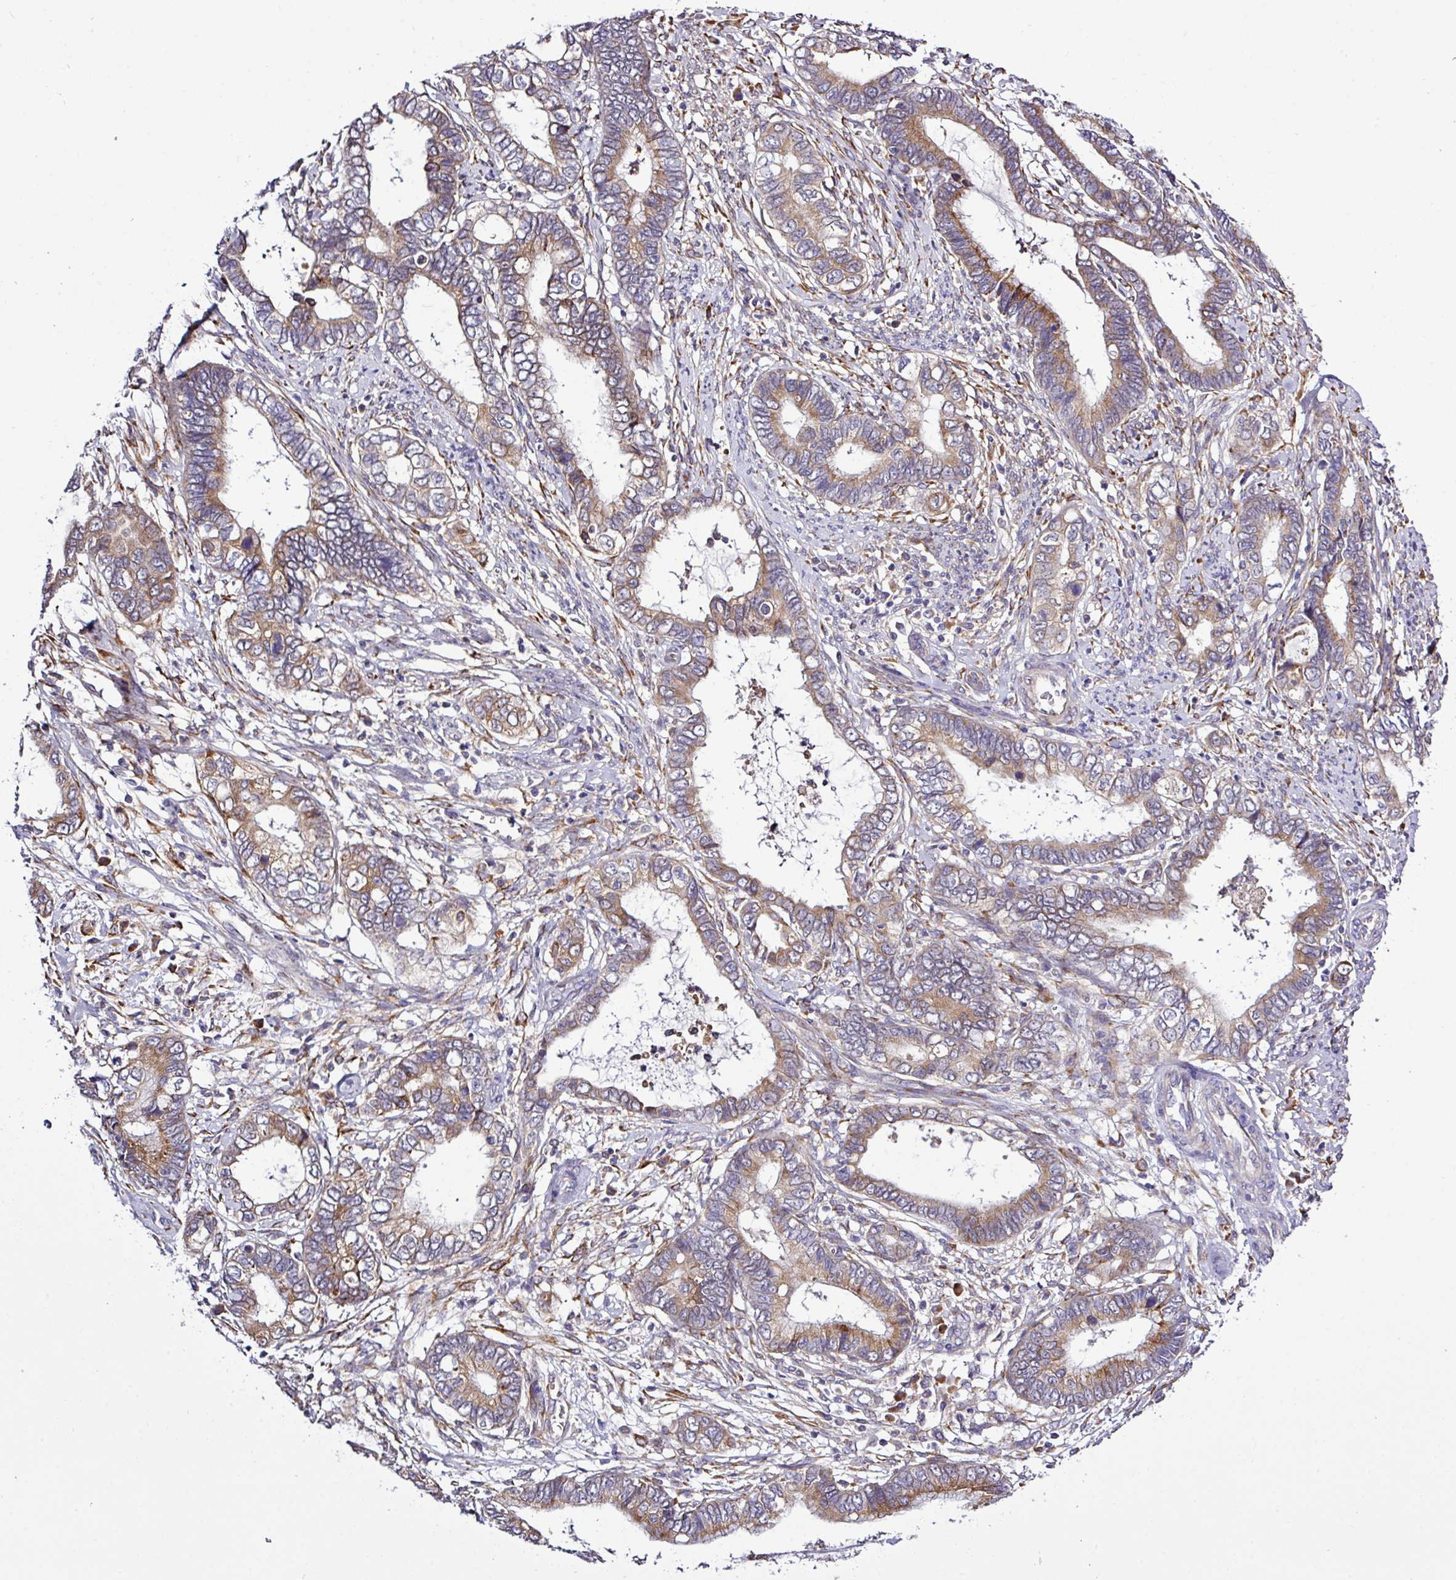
{"staining": {"intensity": "moderate", "quantity": ">75%", "location": "cytoplasmic/membranous"}, "tissue": "cervical cancer", "cell_type": "Tumor cells", "image_type": "cancer", "snomed": [{"axis": "morphology", "description": "Adenocarcinoma, NOS"}, {"axis": "topography", "description": "Cervix"}], "caption": "A brown stain highlights moderate cytoplasmic/membranous expression of a protein in human cervical cancer (adenocarcinoma) tumor cells.", "gene": "TM2D2", "patient": {"sex": "female", "age": 44}}